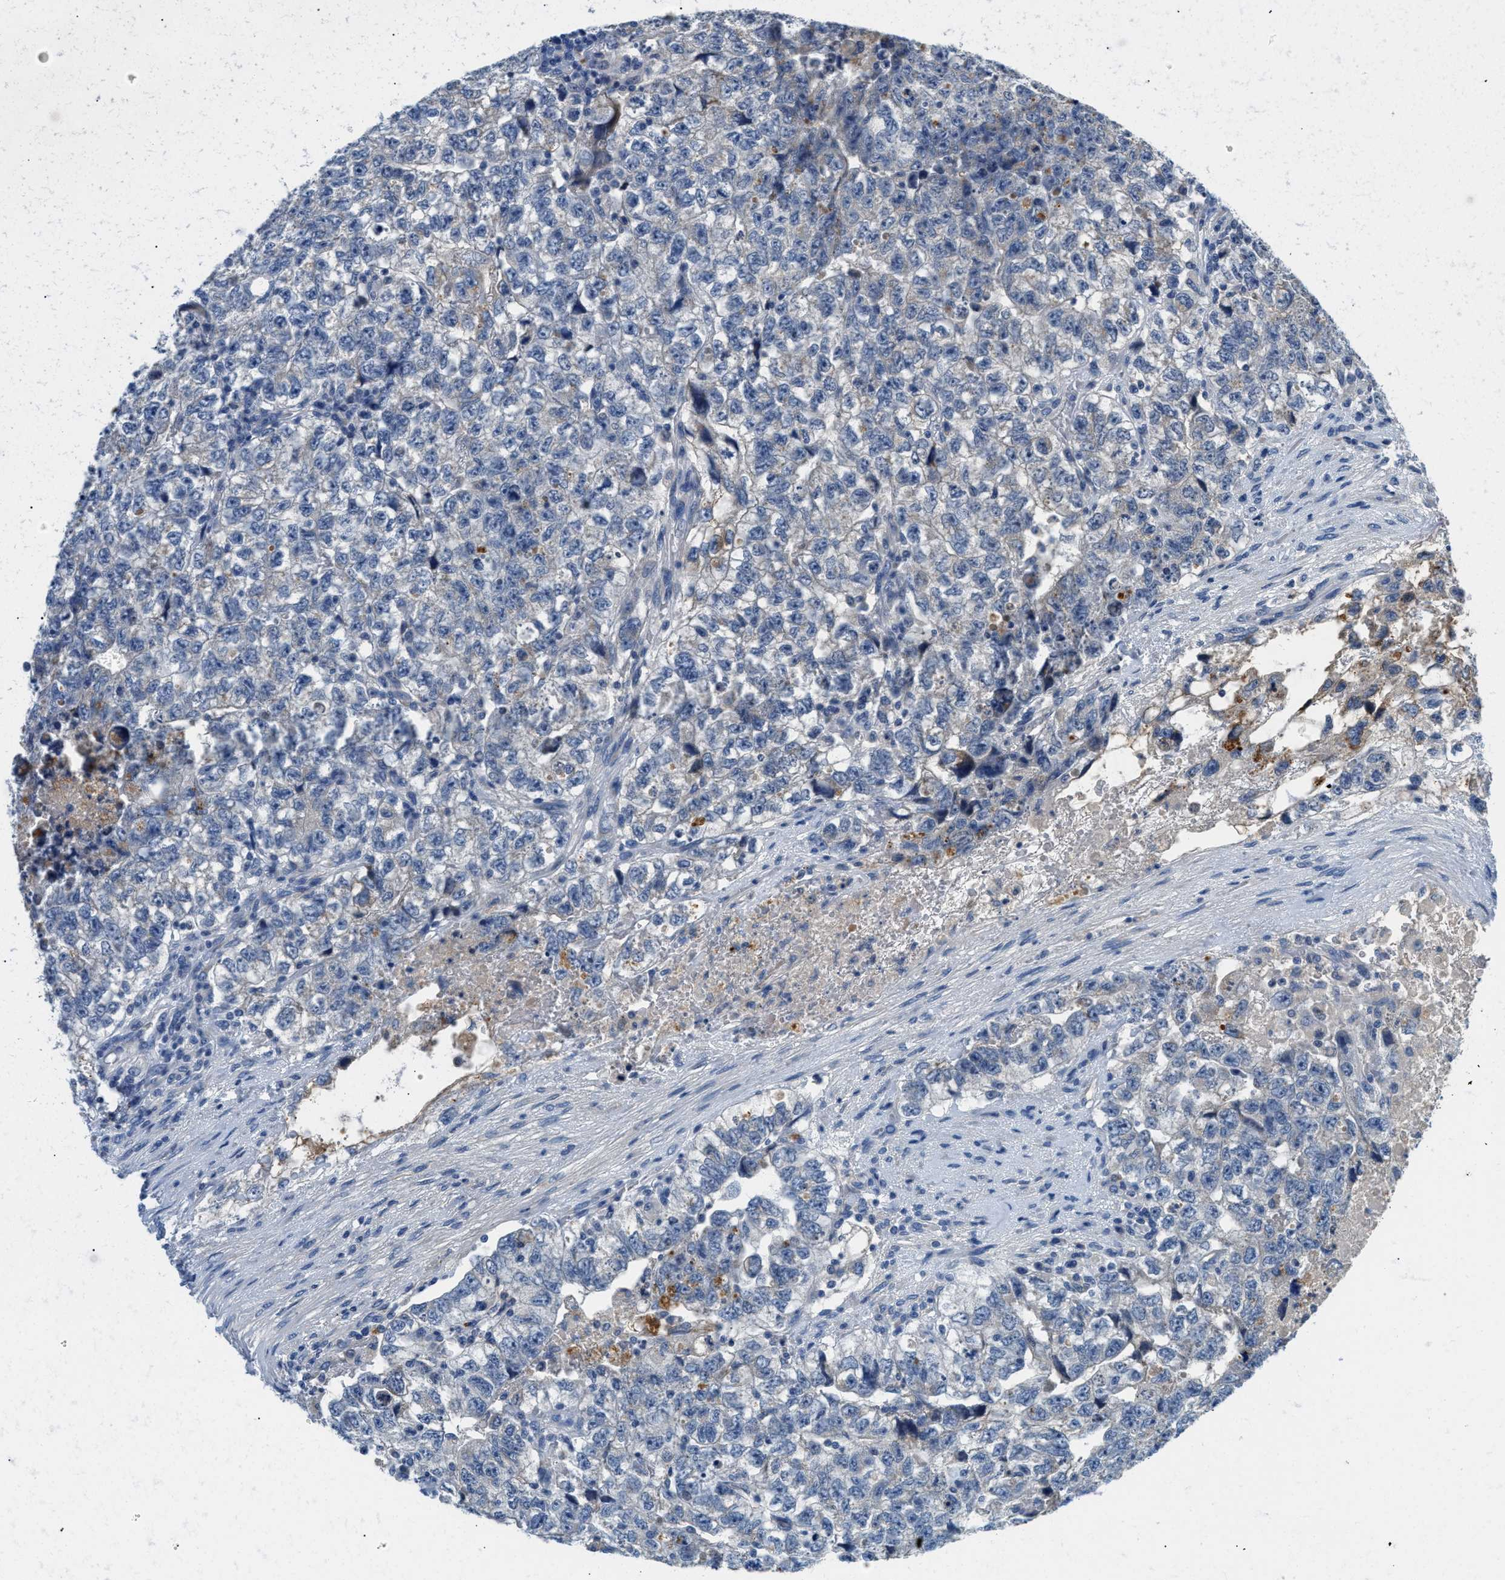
{"staining": {"intensity": "negative", "quantity": "none", "location": "none"}, "tissue": "testis cancer", "cell_type": "Tumor cells", "image_type": "cancer", "snomed": [{"axis": "morphology", "description": "Carcinoma, Embryonal, NOS"}, {"axis": "topography", "description": "Testis"}], "caption": "The micrograph displays no significant staining in tumor cells of testis embryonal carcinoma.", "gene": "TSPAN3", "patient": {"sex": "male", "age": 36}}